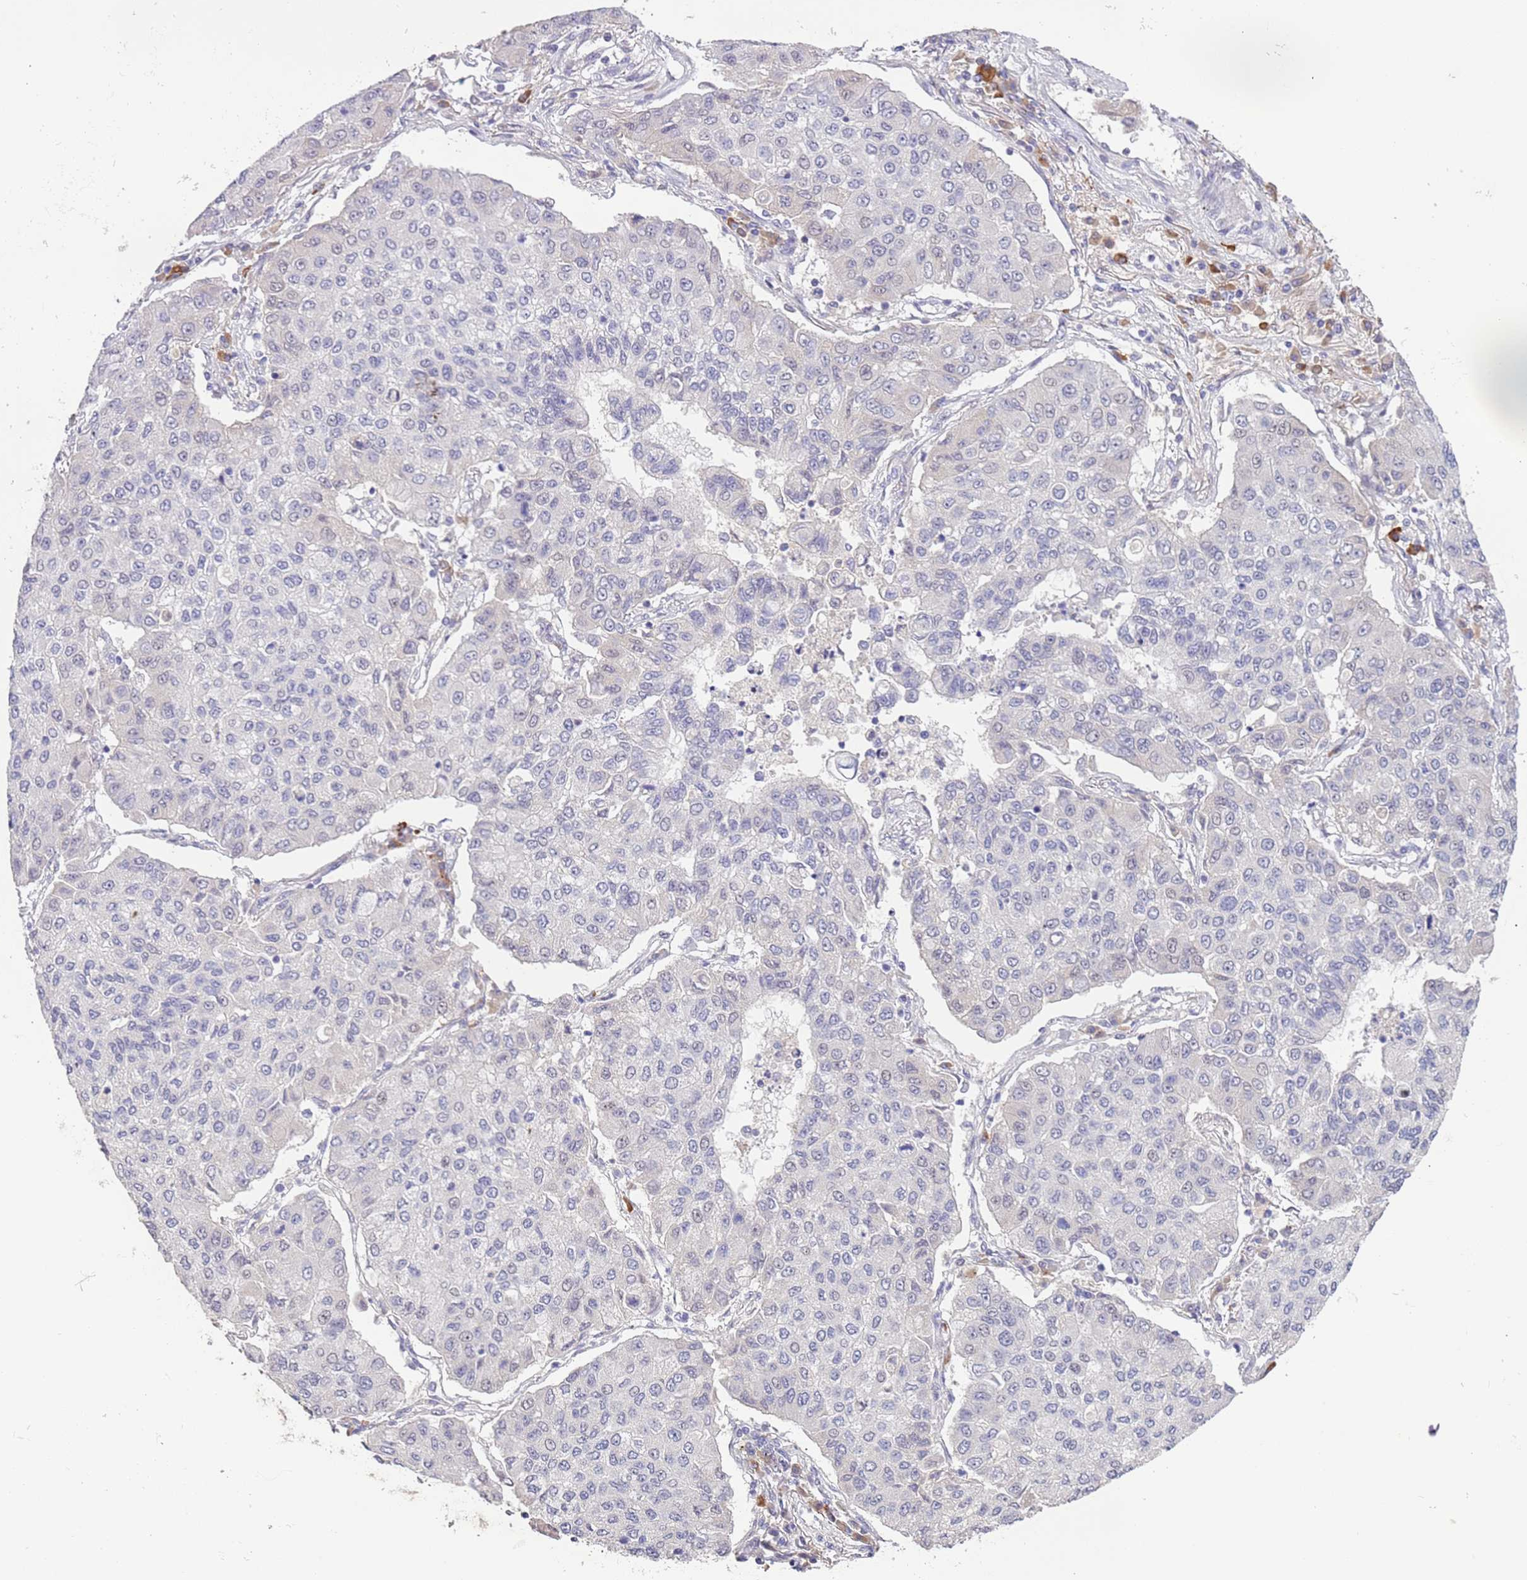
{"staining": {"intensity": "negative", "quantity": "none", "location": "none"}, "tissue": "lung cancer", "cell_type": "Tumor cells", "image_type": "cancer", "snomed": [{"axis": "morphology", "description": "Squamous cell carcinoma, NOS"}, {"axis": "topography", "description": "Lung"}], "caption": "A high-resolution histopathology image shows IHC staining of lung cancer (squamous cell carcinoma), which demonstrates no significant staining in tumor cells.", "gene": "MAGEF1", "patient": {"sex": "male", "age": 74}}